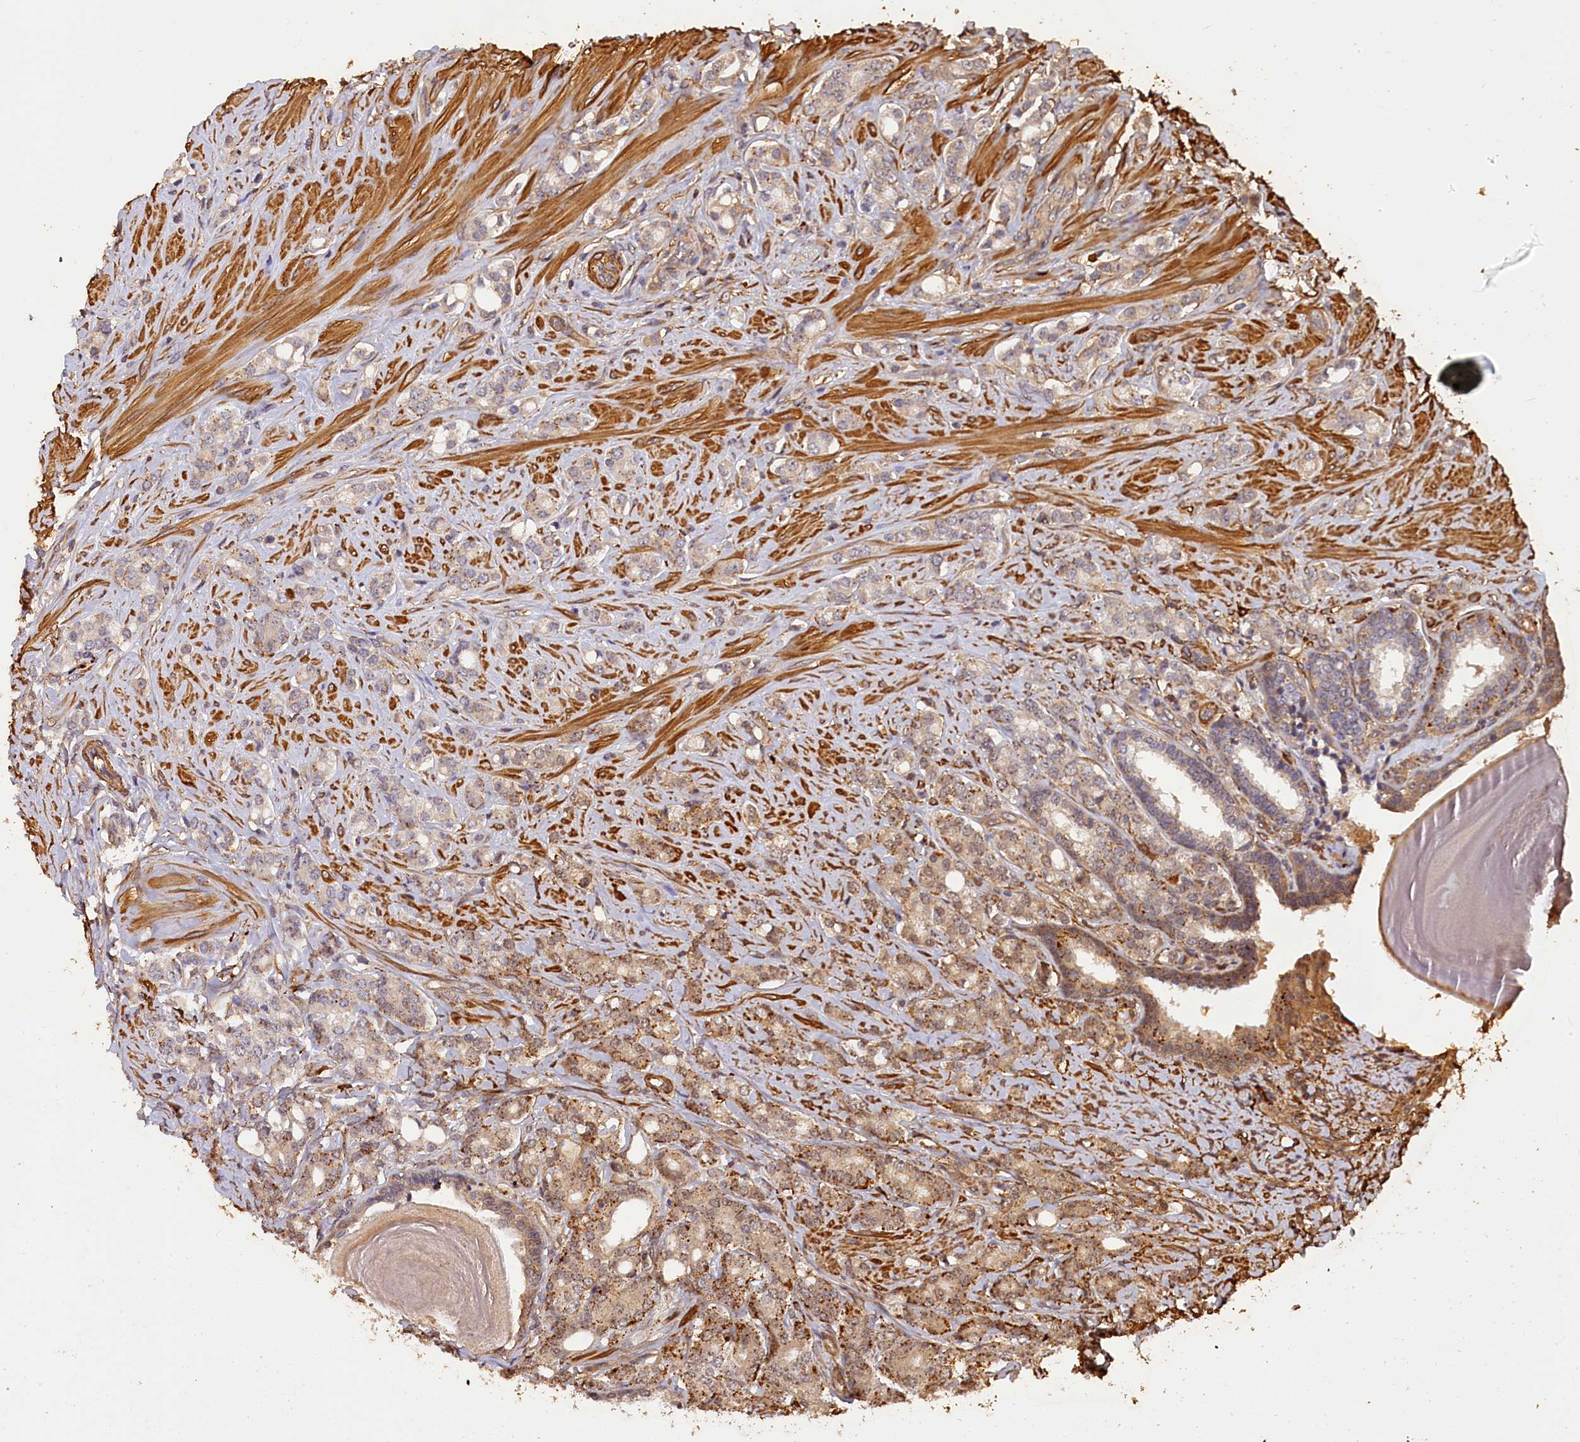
{"staining": {"intensity": "moderate", "quantity": "25%-75%", "location": "cytoplasmic/membranous,nuclear"}, "tissue": "prostate cancer", "cell_type": "Tumor cells", "image_type": "cancer", "snomed": [{"axis": "morphology", "description": "Adenocarcinoma, High grade"}, {"axis": "topography", "description": "Prostate"}], "caption": "Tumor cells exhibit moderate cytoplasmic/membranous and nuclear staining in approximately 25%-75% of cells in prostate cancer (adenocarcinoma (high-grade)). The protein of interest is shown in brown color, while the nuclei are stained blue.", "gene": "MMP15", "patient": {"sex": "male", "age": 62}}